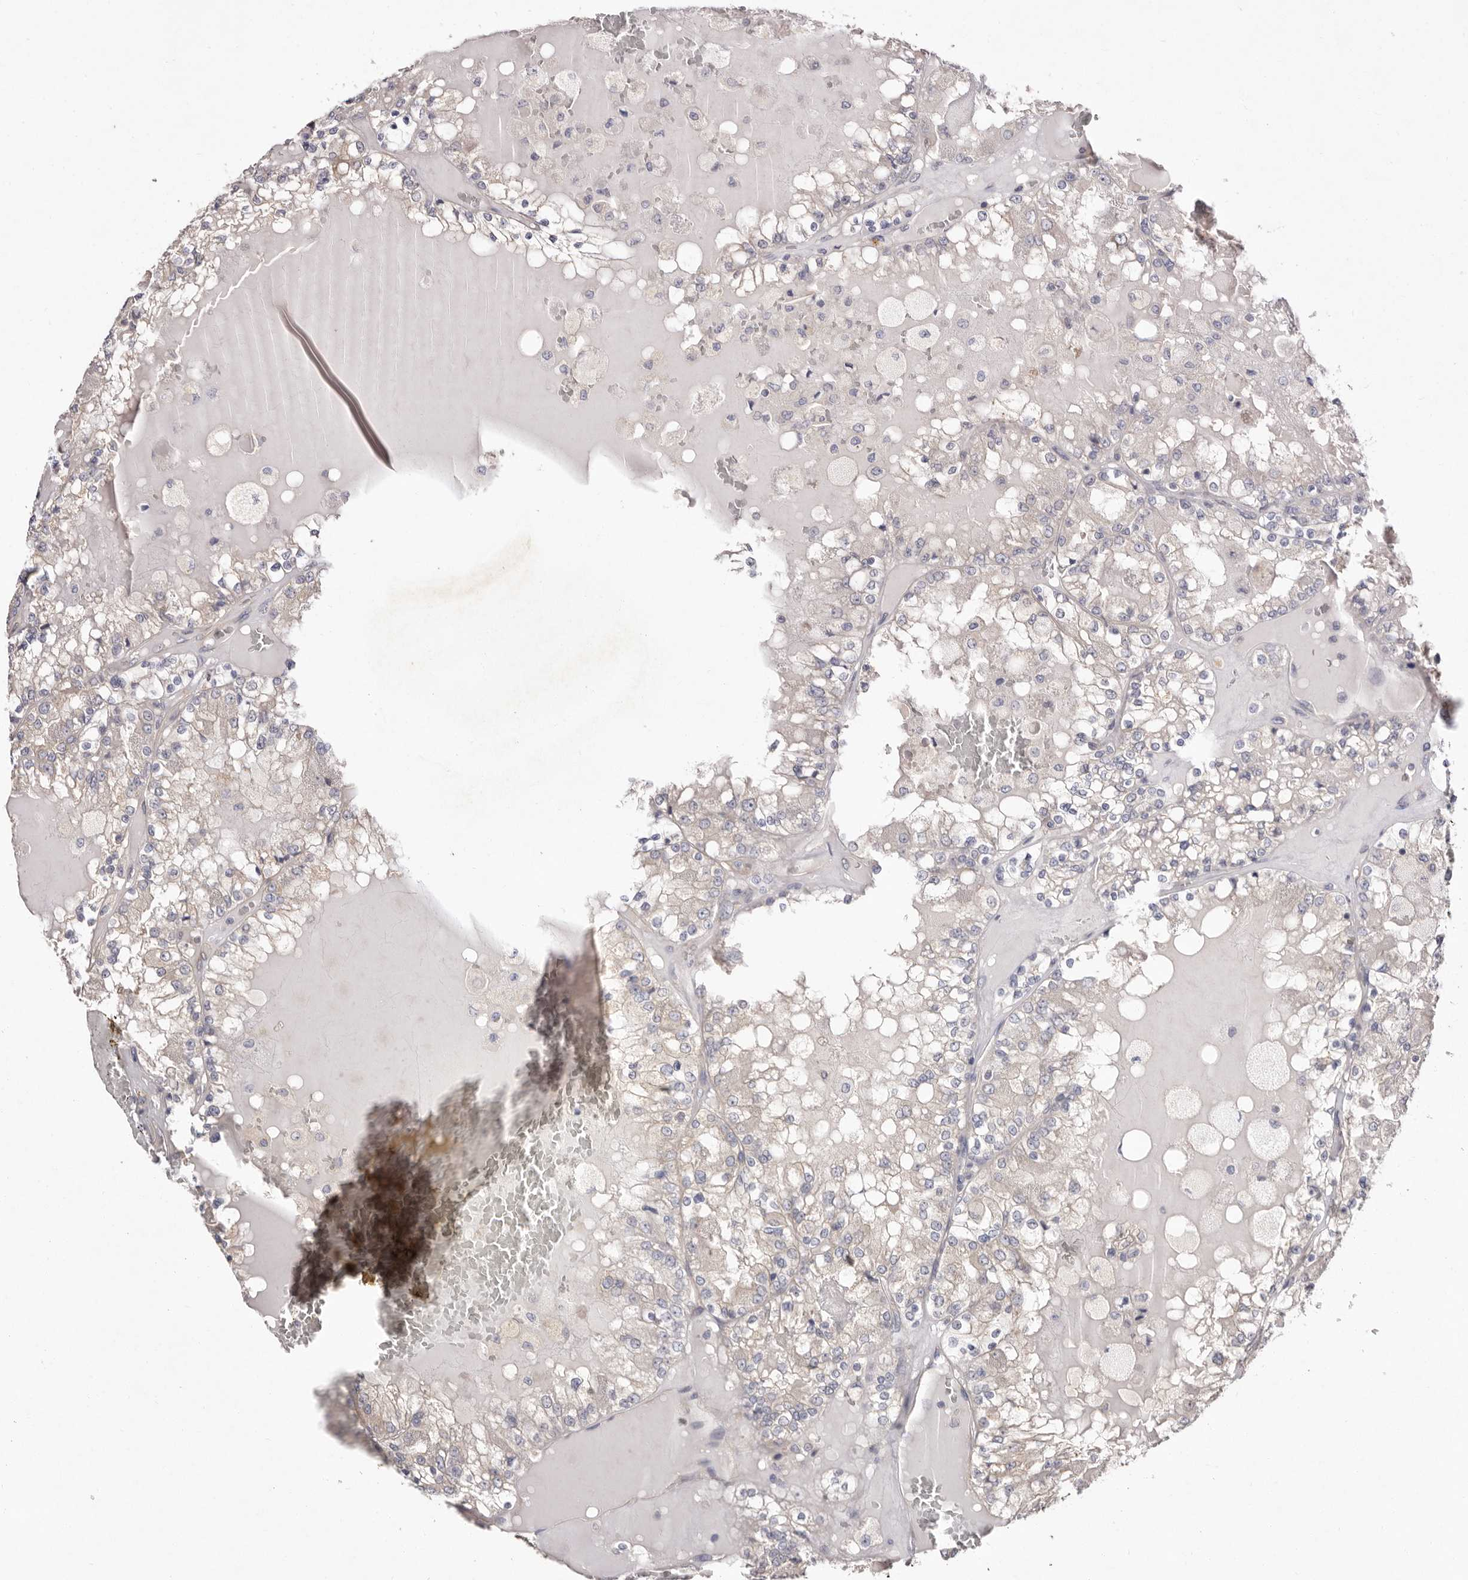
{"staining": {"intensity": "negative", "quantity": "none", "location": "none"}, "tissue": "renal cancer", "cell_type": "Tumor cells", "image_type": "cancer", "snomed": [{"axis": "morphology", "description": "Adenocarcinoma, NOS"}, {"axis": "topography", "description": "Kidney"}], "caption": "Immunohistochemistry image of renal cancer (adenocarcinoma) stained for a protein (brown), which reveals no positivity in tumor cells. The staining was performed using DAB (3,3'-diaminobenzidine) to visualize the protein expression in brown, while the nuclei were stained in blue with hematoxylin (Magnification: 20x).", "gene": "FAM167B", "patient": {"sex": "female", "age": 56}}